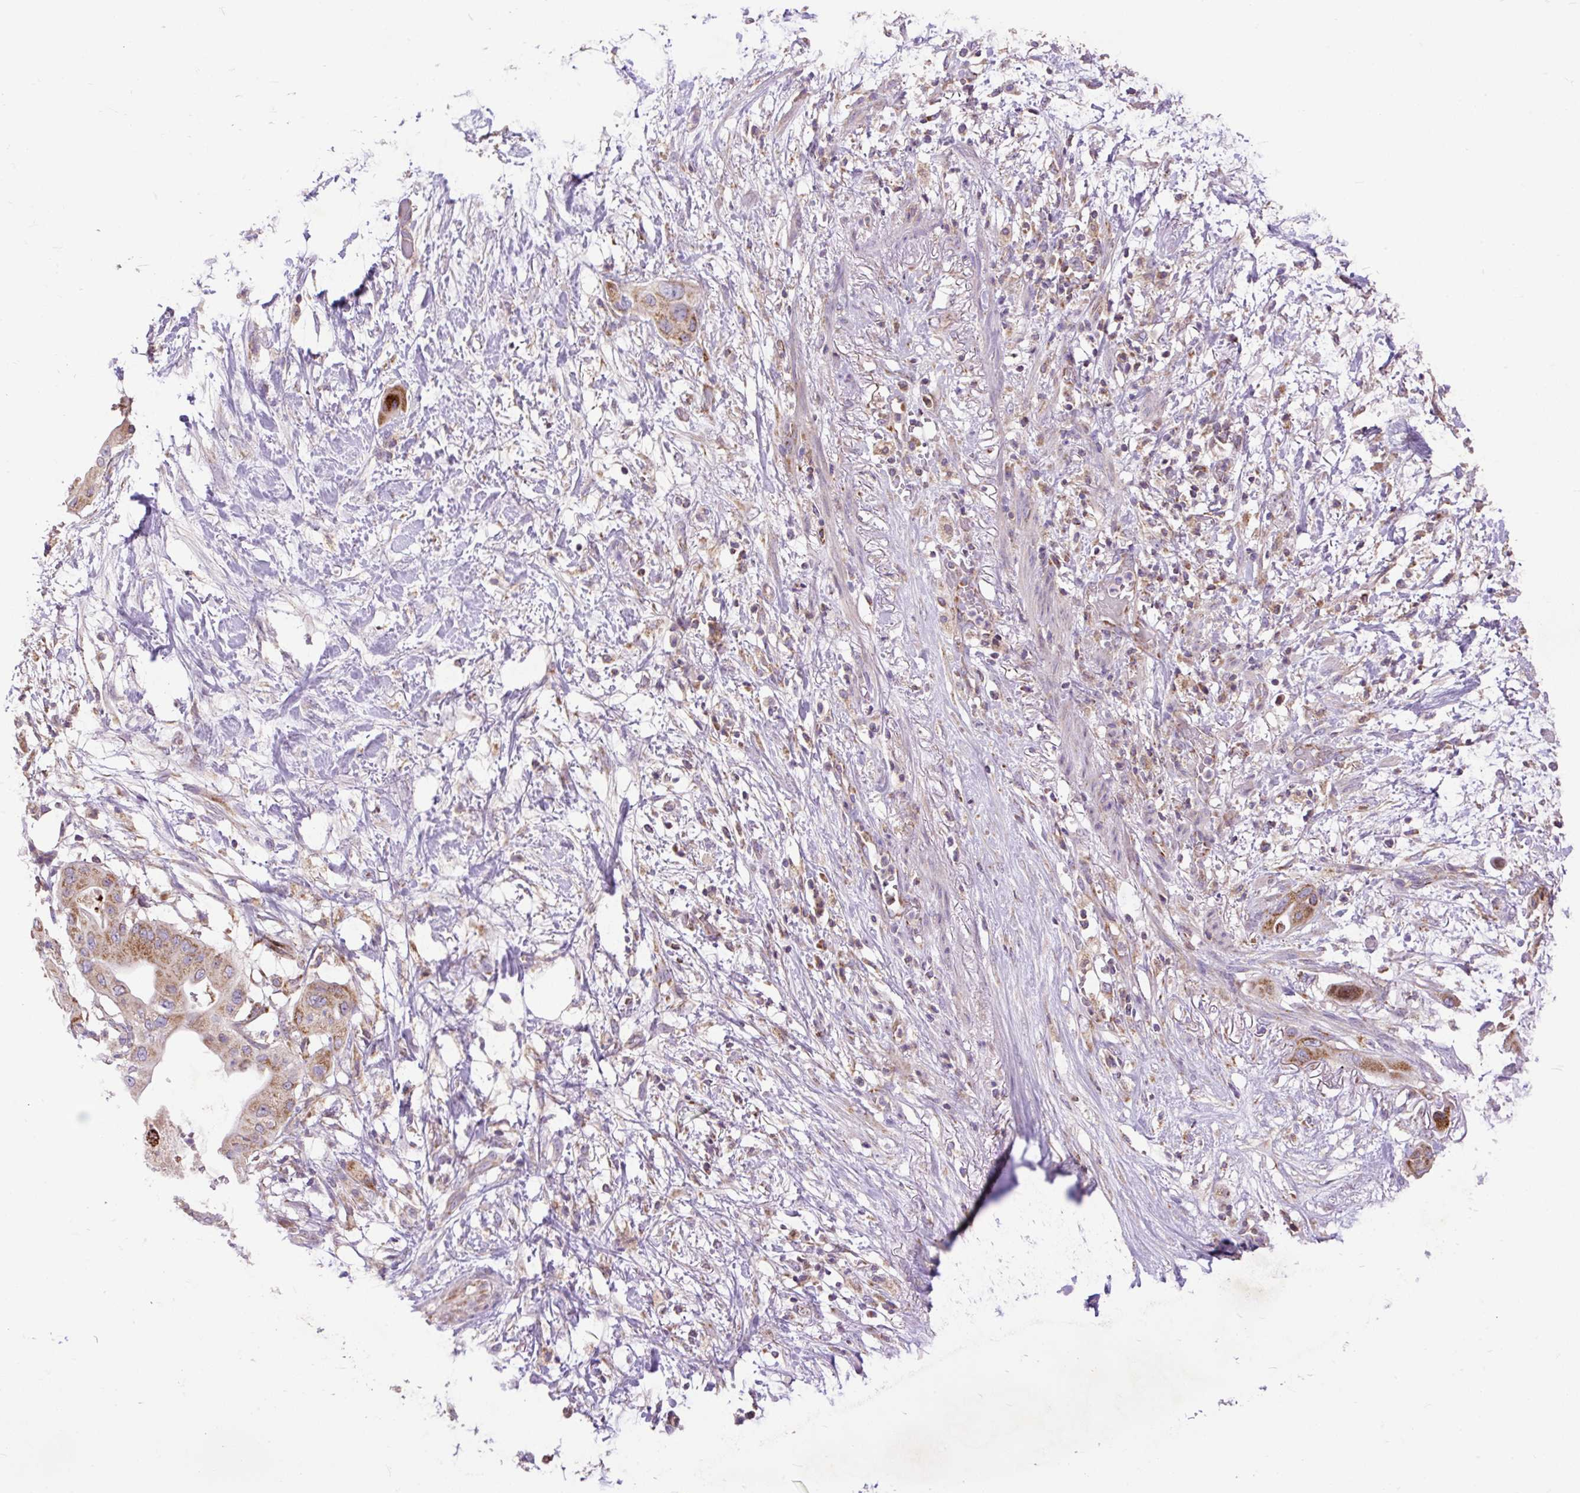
{"staining": {"intensity": "moderate", "quantity": ">75%", "location": "cytoplasmic/membranous"}, "tissue": "pancreatic cancer", "cell_type": "Tumor cells", "image_type": "cancer", "snomed": [{"axis": "morphology", "description": "Adenocarcinoma, NOS"}, {"axis": "topography", "description": "Pancreas"}], "caption": "DAB (3,3'-diaminobenzidine) immunohistochemical staining of pancreatic adenocarcinoma displays moderate cytoplasmic/membranous protein expression in about >75% of tumor cells.", "gene": "TOMM40", "patient": {"sex": "male", "age": 68}}